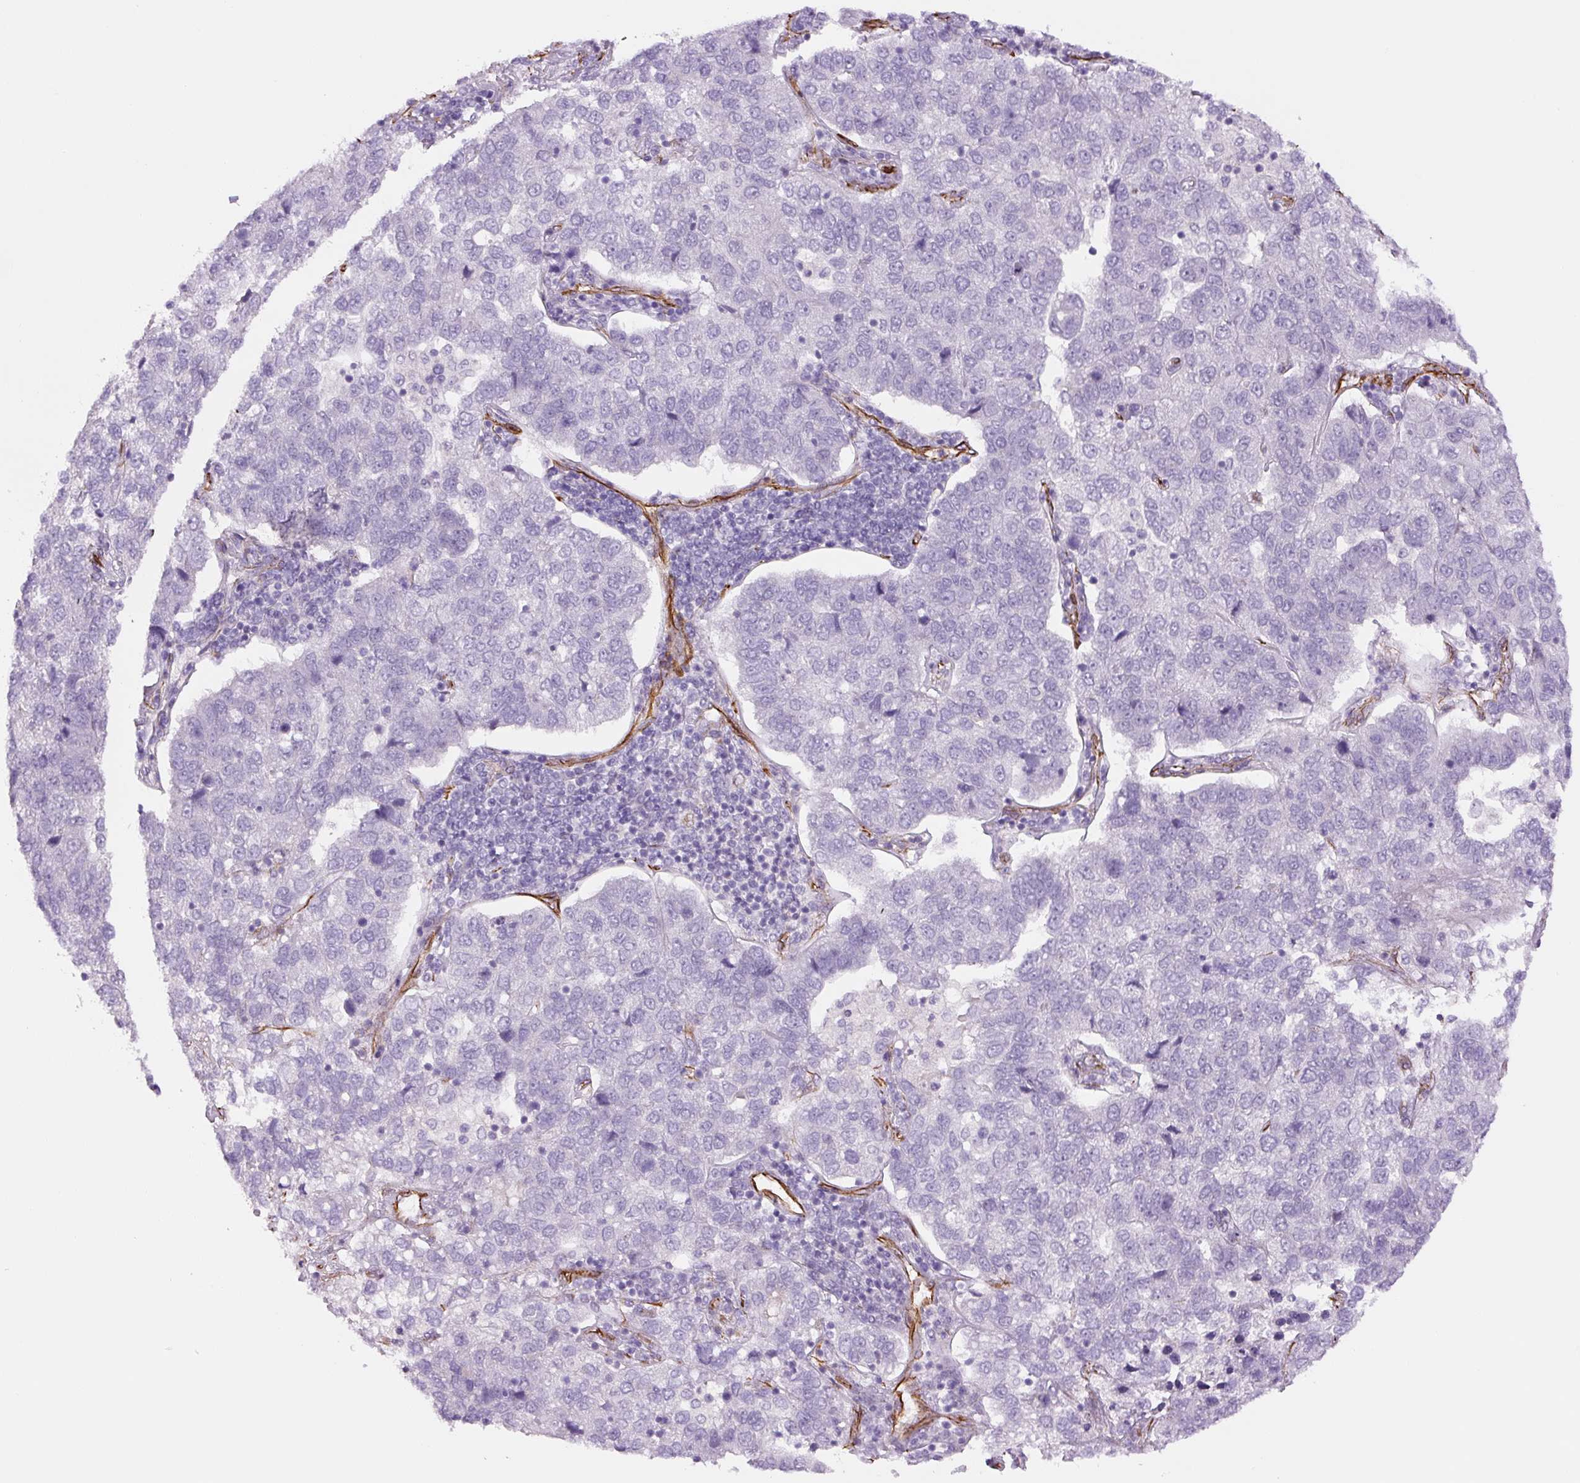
{"staining": {"intensity": "negative", "quantity": "none", "location": "none"}, "tissue": "pancreatic cancer", "cell_type": "Tumor cells", "image_type": "cancer", "snomed": [{"axis": "morphology", "description": "Adenocarcinoma, NOS"}, {"axis": "topography", "description": "Pancreas"}], "caption": "High magnification brightfield microscopy of pancreatic cancer (adenocarcinoma) stained with DAB (3,3'-diaminobenzidine) (brown) and counterstained with hematoxylin (blue): tumor cells show no significant expression. (DAB immunohistochemistry visualized using brightfield microscopy, high magnification).", "gene": "NES", "patient": {"sex": "female", "age": 61}}